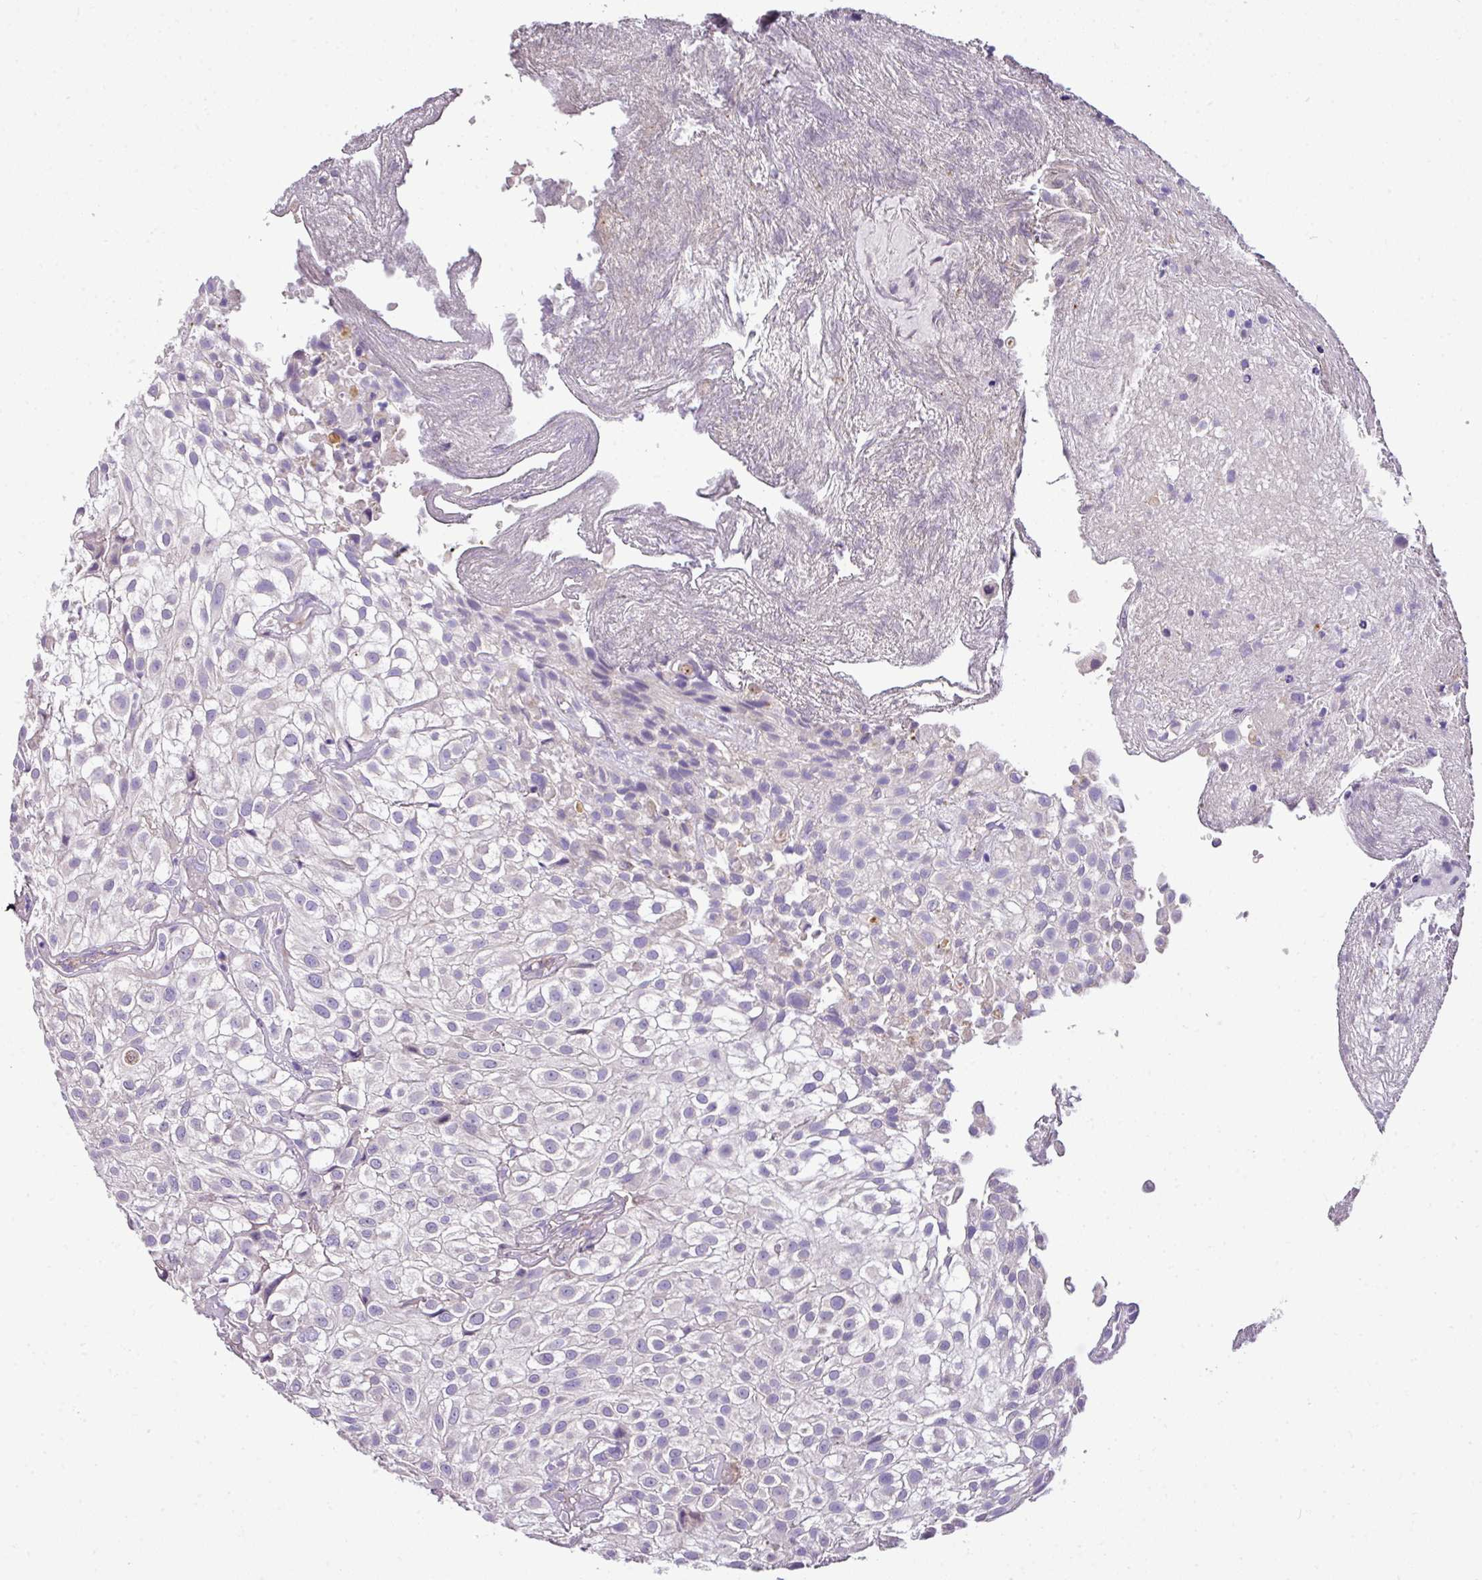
{"staining": {"intensity": "negative", "quantity": "none", "location": "none"}, "tissue": "urothelial cancer", "cell_type": "Tumor cells", "image_type": "cancer", "snomed": [{"axis": "morphology", "description": "Urothelial carcinoma, High grade"}, {"axis": "topography", "description": "Urinary bladder"}], "caption": "High magnification brightfield microscopy of high-grade urothelial carcinoma stained with DAB (3,3'-diaminobenzidine) (brown) and counterstained with hematoxylin (blue): tumor cells show no significant positivity.", "gene": "ANXA2R", "patient": {"sex": "male", "age": 56}}